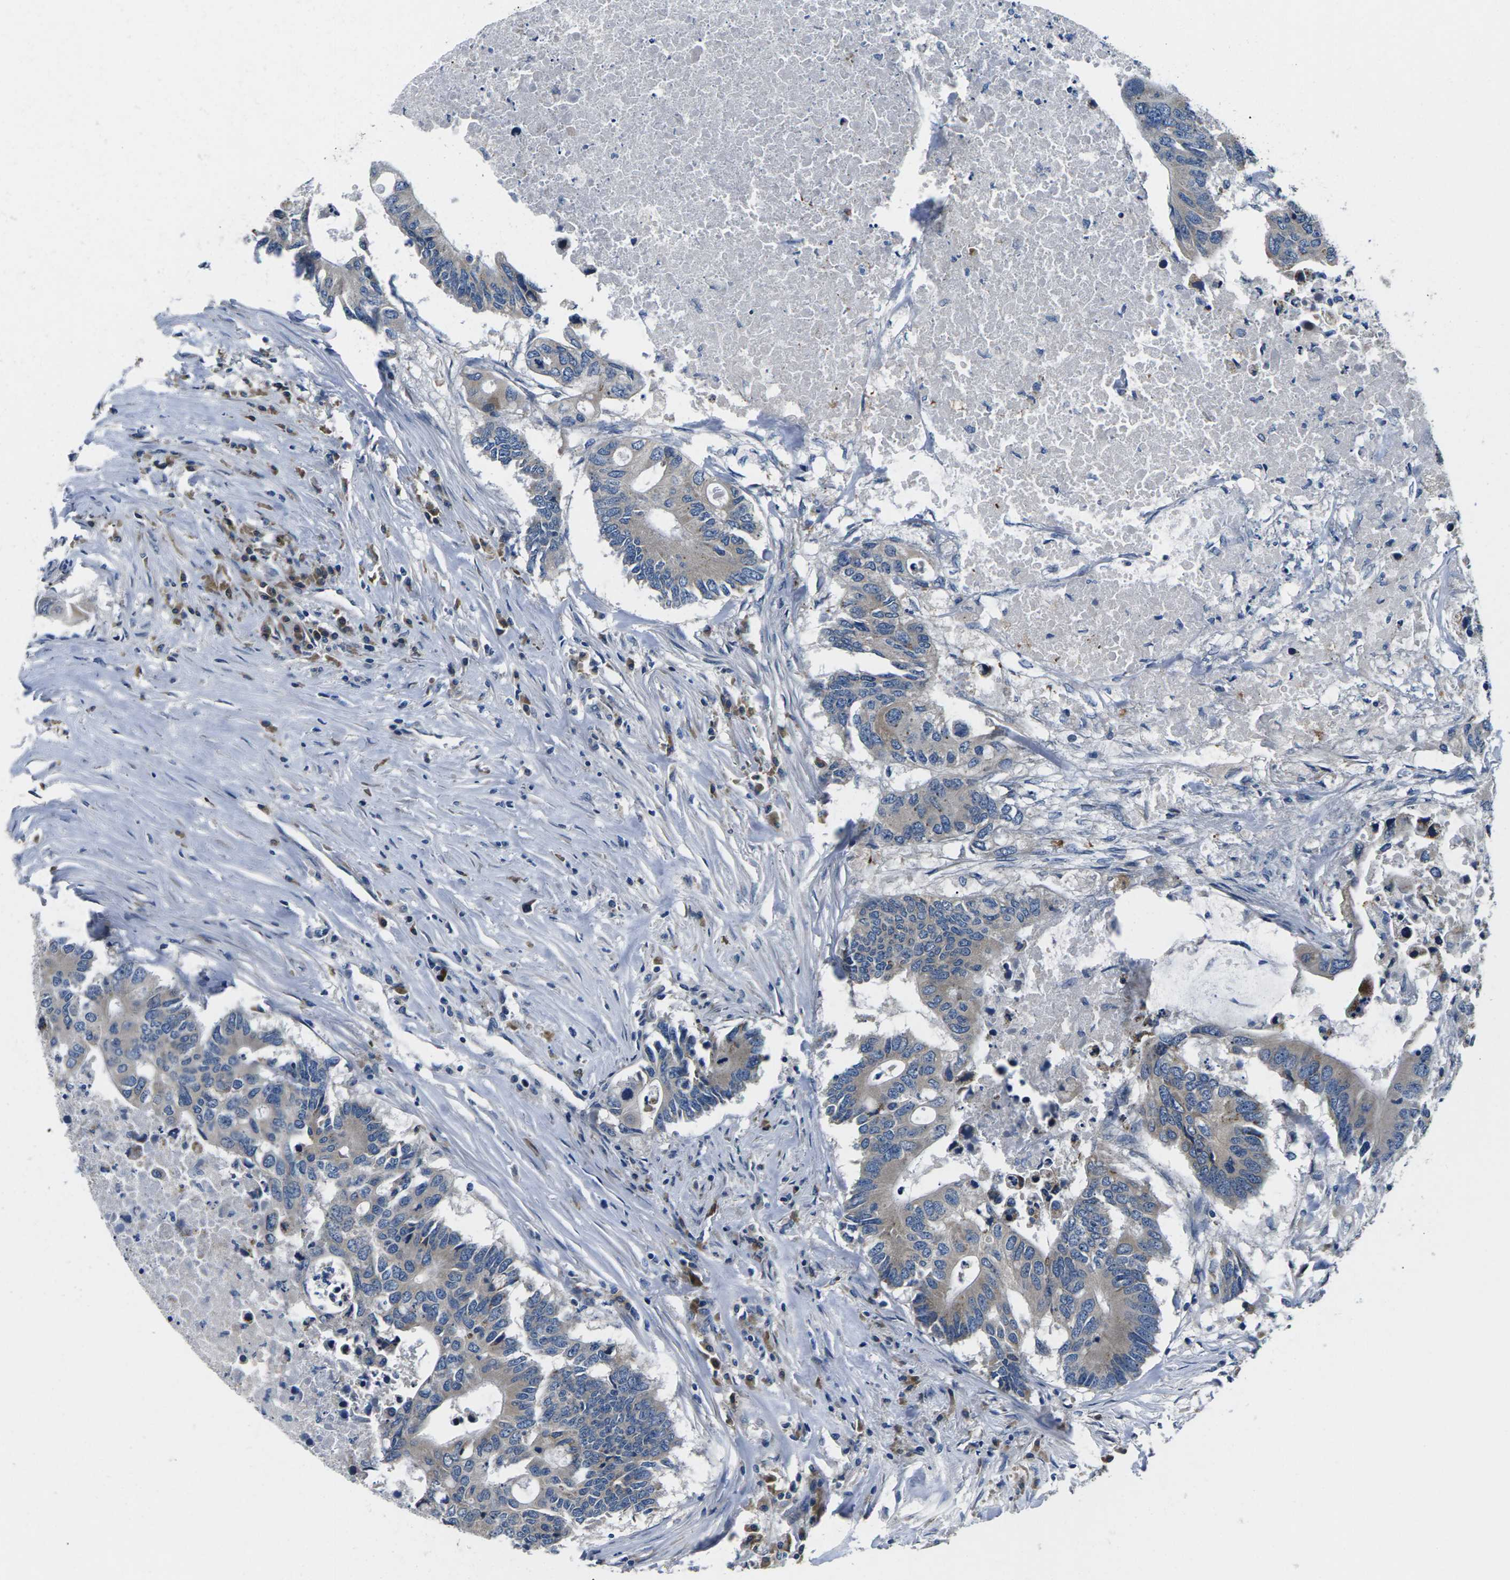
{"staining": {"intensity": "weak", "quantity": "<25%", "location": "cytoplasmic/membranous"}, "tissue": "colorectal cancer", "cell_type": "Tumor cells", "image_type": "cancer", "snomed": [{"axis": "morphology", "description": "Adenocarcinoma, NOS"}, {"axis": "topography", "description": "Colon"}], "caption": "Colorectal adenocarcinoma was stained to show a protein in brown. There is no significant positivity in tumor cells.", "gene": "ERGIC3", "patient": {"sex": "male", "age": 71}}